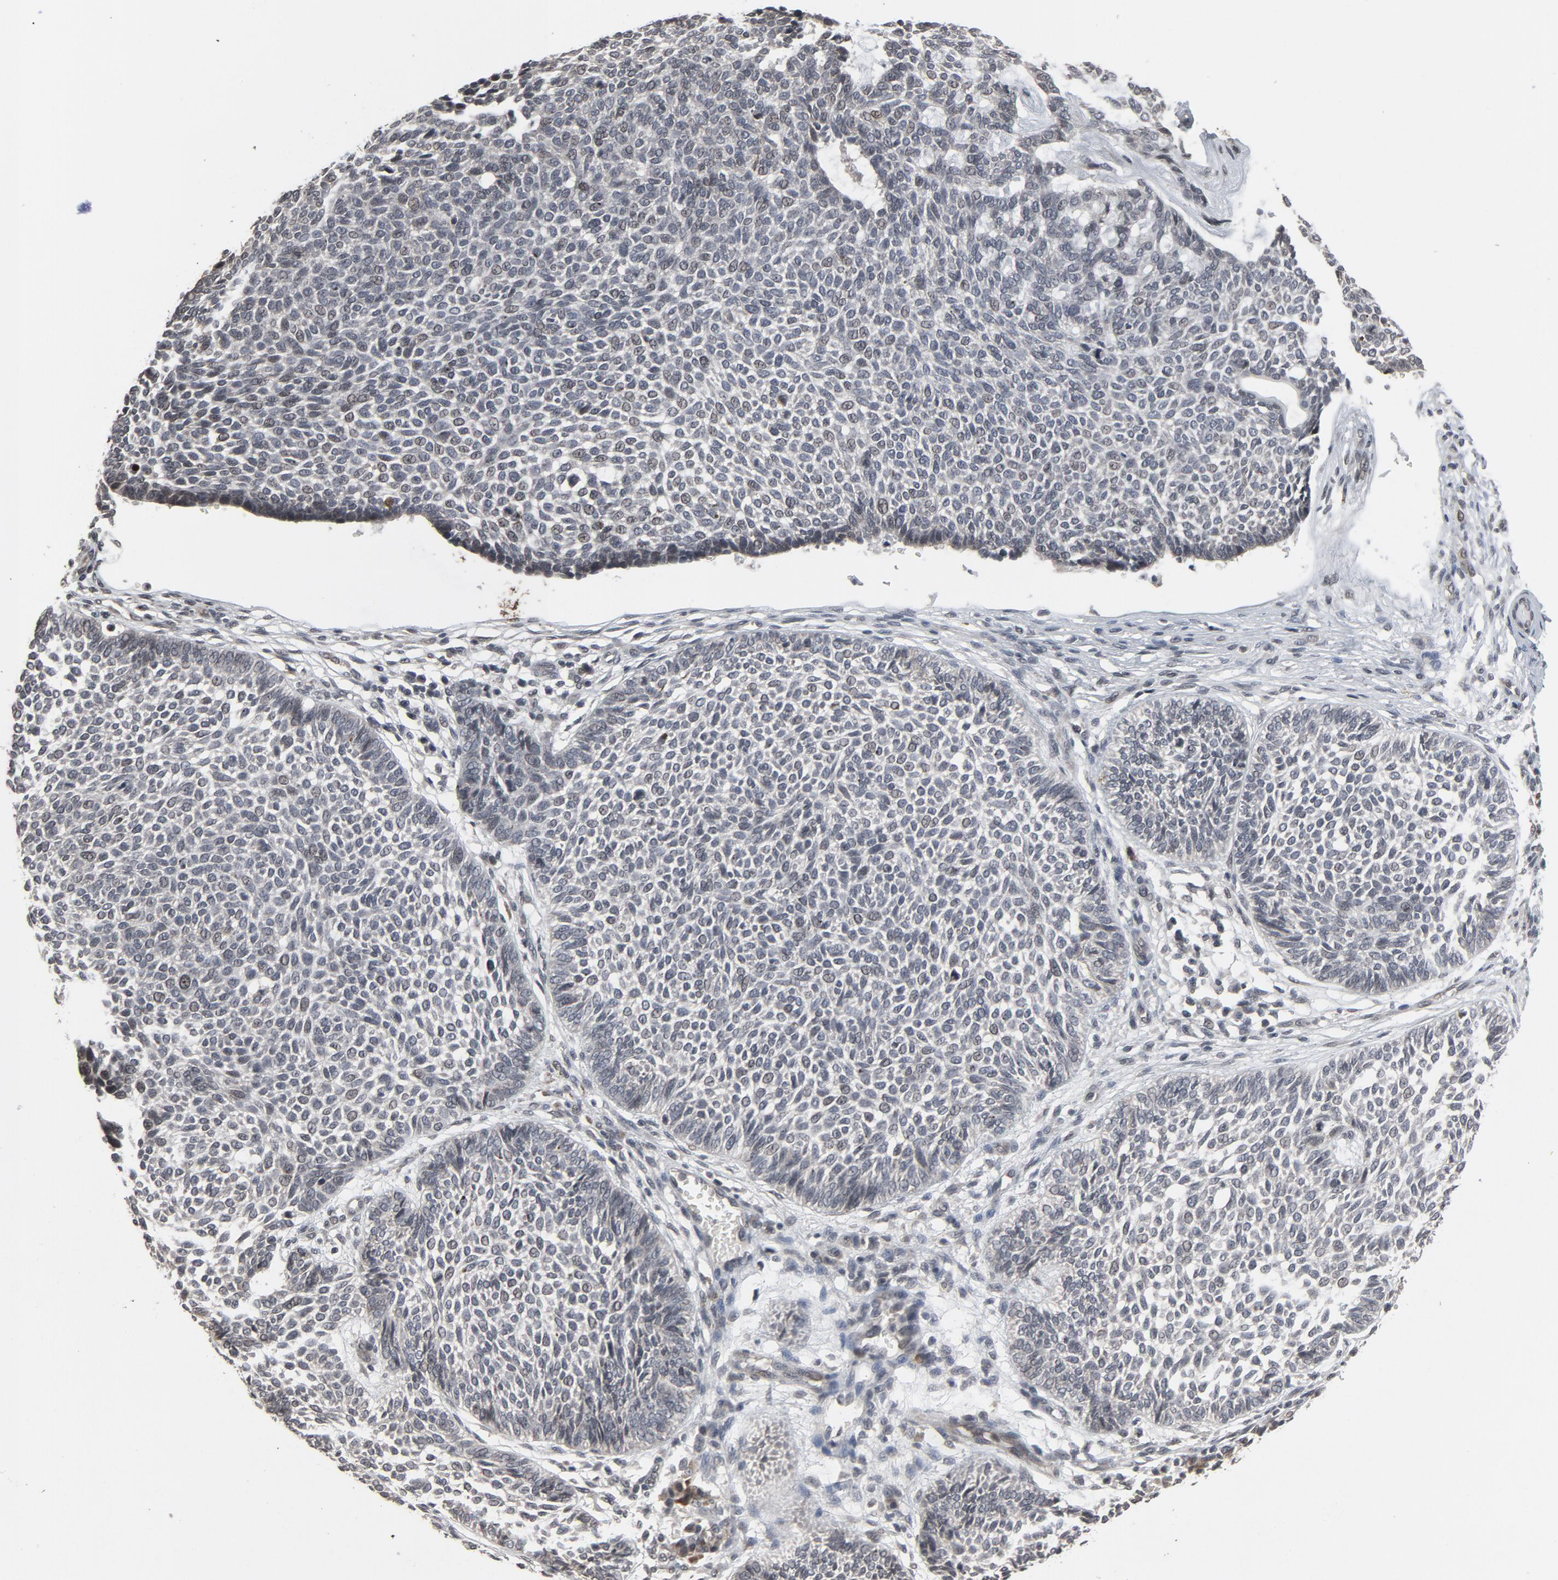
{"staining": {"intensity": "weak", "quantity": "<25%", "location": "nuclear"}, "tissue": "skin cancer", "cell_type": "Tumor cells", "image_type": "cancer", "snomed": [{"axis": "morphology", "description": "Normal tissue, NOS"}, {"axis": "morphology", "description": "Basal cell carcinoma"}, {"axis": "topography", "description": "Skin"}], "caption": "An immunohistochemistry (IHC) micrograph of skin cancer is shown. There is no staining in tumor cells of skin cancer.", "gene": "POM121", "patient": {"sex": "male", "age": 87}}